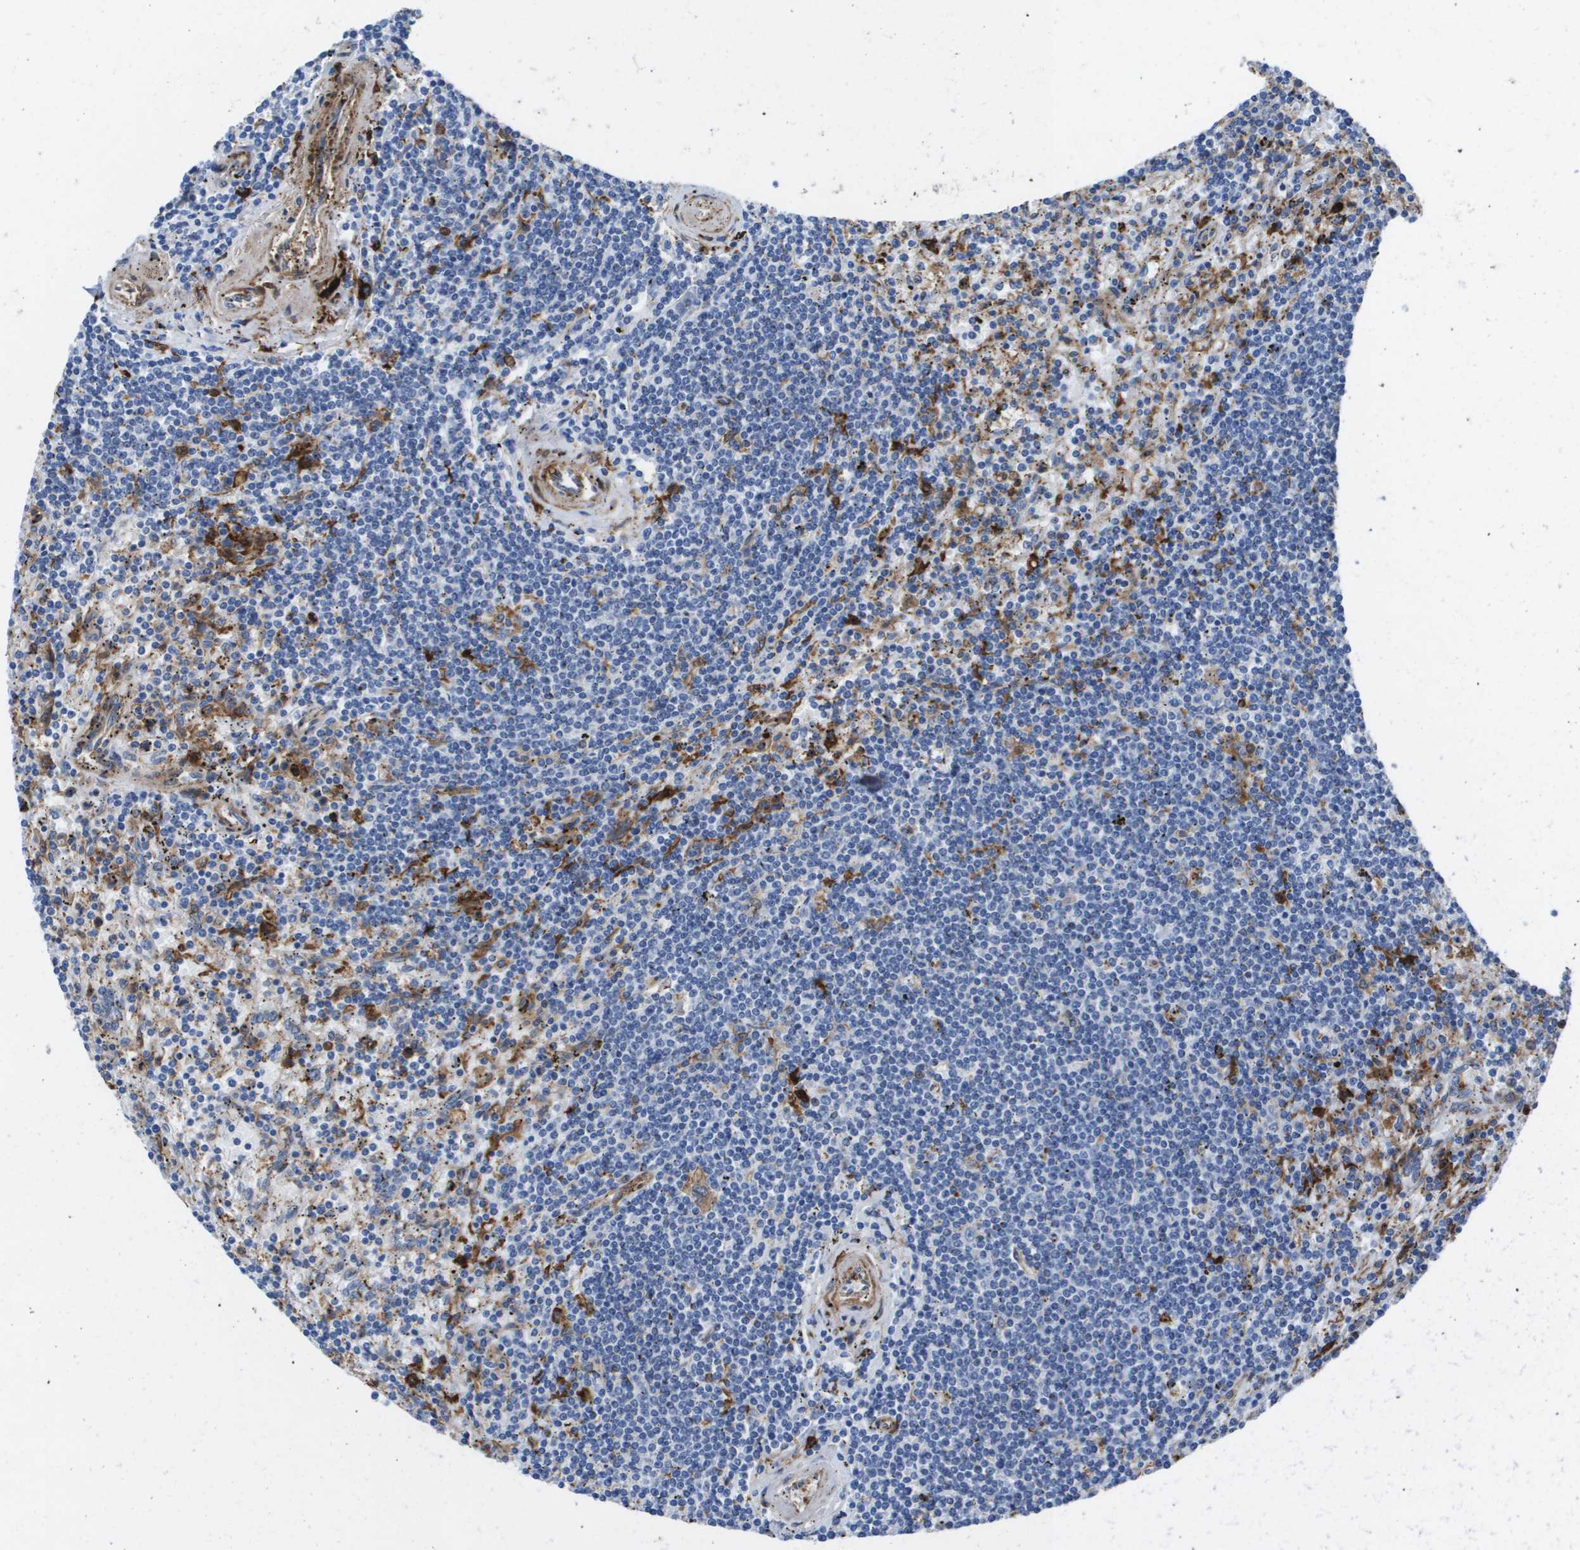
{"staining": {"intensity": "negative", "quantity": "none", "location": "none"}, "tissue": "lymphoma", "cell_type": "Tumor cells", "image_type": "cancer", "snomed": [{"axis": "morphology", "description": "Malignant lymphoma, non-Hodgkin's type, Low grade"}, {"axis": "topography", "description": "Spleen"}], "caption": "Immunohistochemistry (IHC) of human lymphoma exhibits no expression in tumor cells. (DAB IHC visualized using brightfield microscopy, high magnification).", "gene": "SLC37A2", "patient": {"sex": "male", "age": 76}}